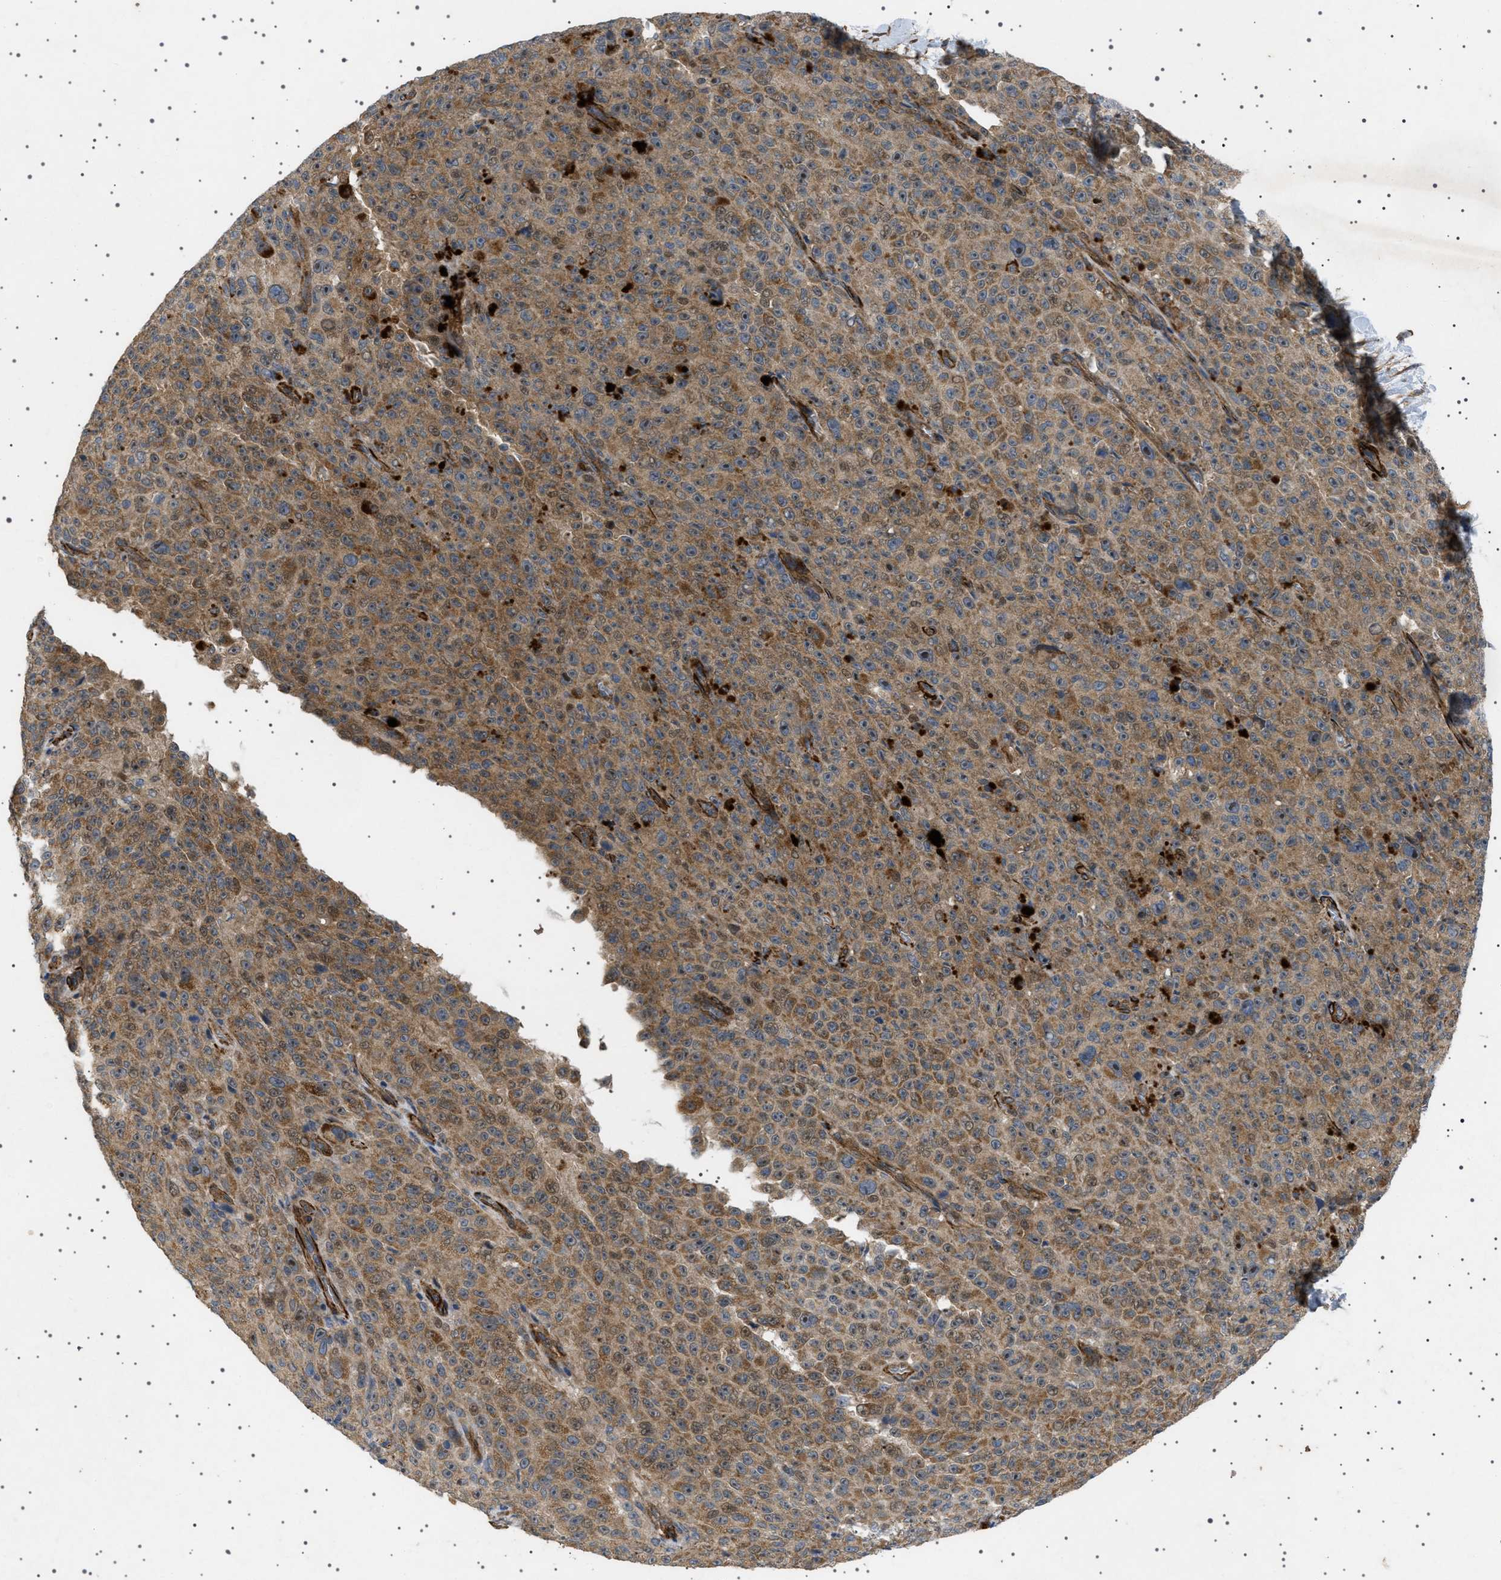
{"staining": {"intensity": "moderate", "quantity": ">75%", "location": "cytoplasmic/membranous"}, "tissue": "melanoma", "cell_type": "Tumor cells", "image_type": "cancer", "snomed": [{"axis": "morphology", "description": "Malignant melanoma, NOS"}, {"axis": "topography", "description": "Skin"}], "caption": "Protein staining by IHC exhibits moderate cytoplasmic/membranous staining in about >75% of tumor cells in malignant melanoma.", "gene": "CCDC186", "patient": {"sex": "female", "age": 82}}